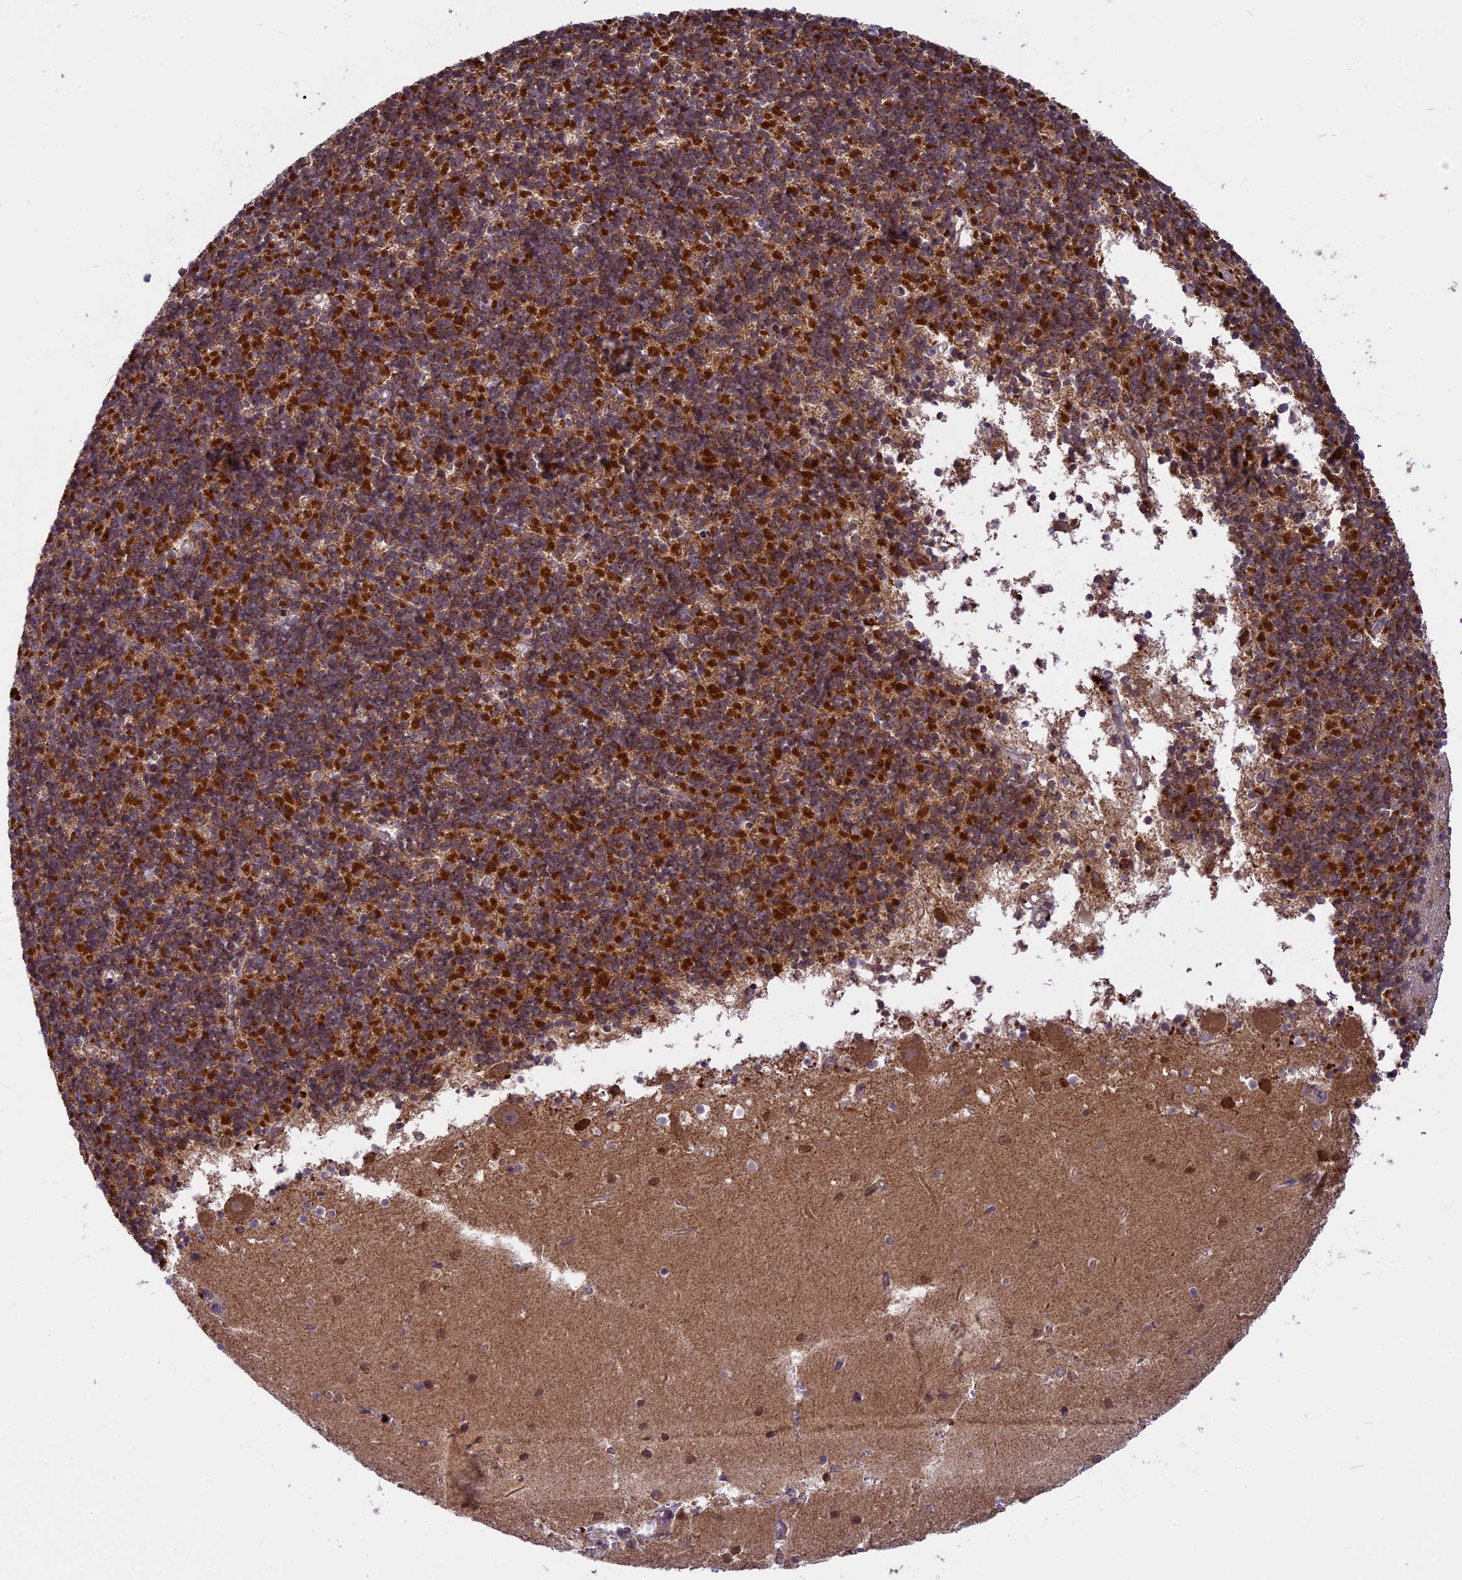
{"staining": {"intensity": "strong", "quantity": "25%-75%", "location": "cytoplasmic/membranous"}, "tissue": "cerebellum", "cell_type": "Cells in granular layer", "image_type": "normal", "snomed": [{"axis": "morphology", "description": "Normal tissue, NOS"}, {"axis": "topography", "description": "Cerebellum"}], "caption": "The histopathology image reveals staining of normal cerebellum, revealing strong cytoplasmic/membranous protein staining (brown color) within cells in granular layer. The staining is performed using DAB (3,3'-diaminobenzidine) brown chromogen to label protein expression. The nuclei are counter-stained blue using hematoxylin.", "gene": "COX17", "patient": {"sex": "male", "age": 54}}